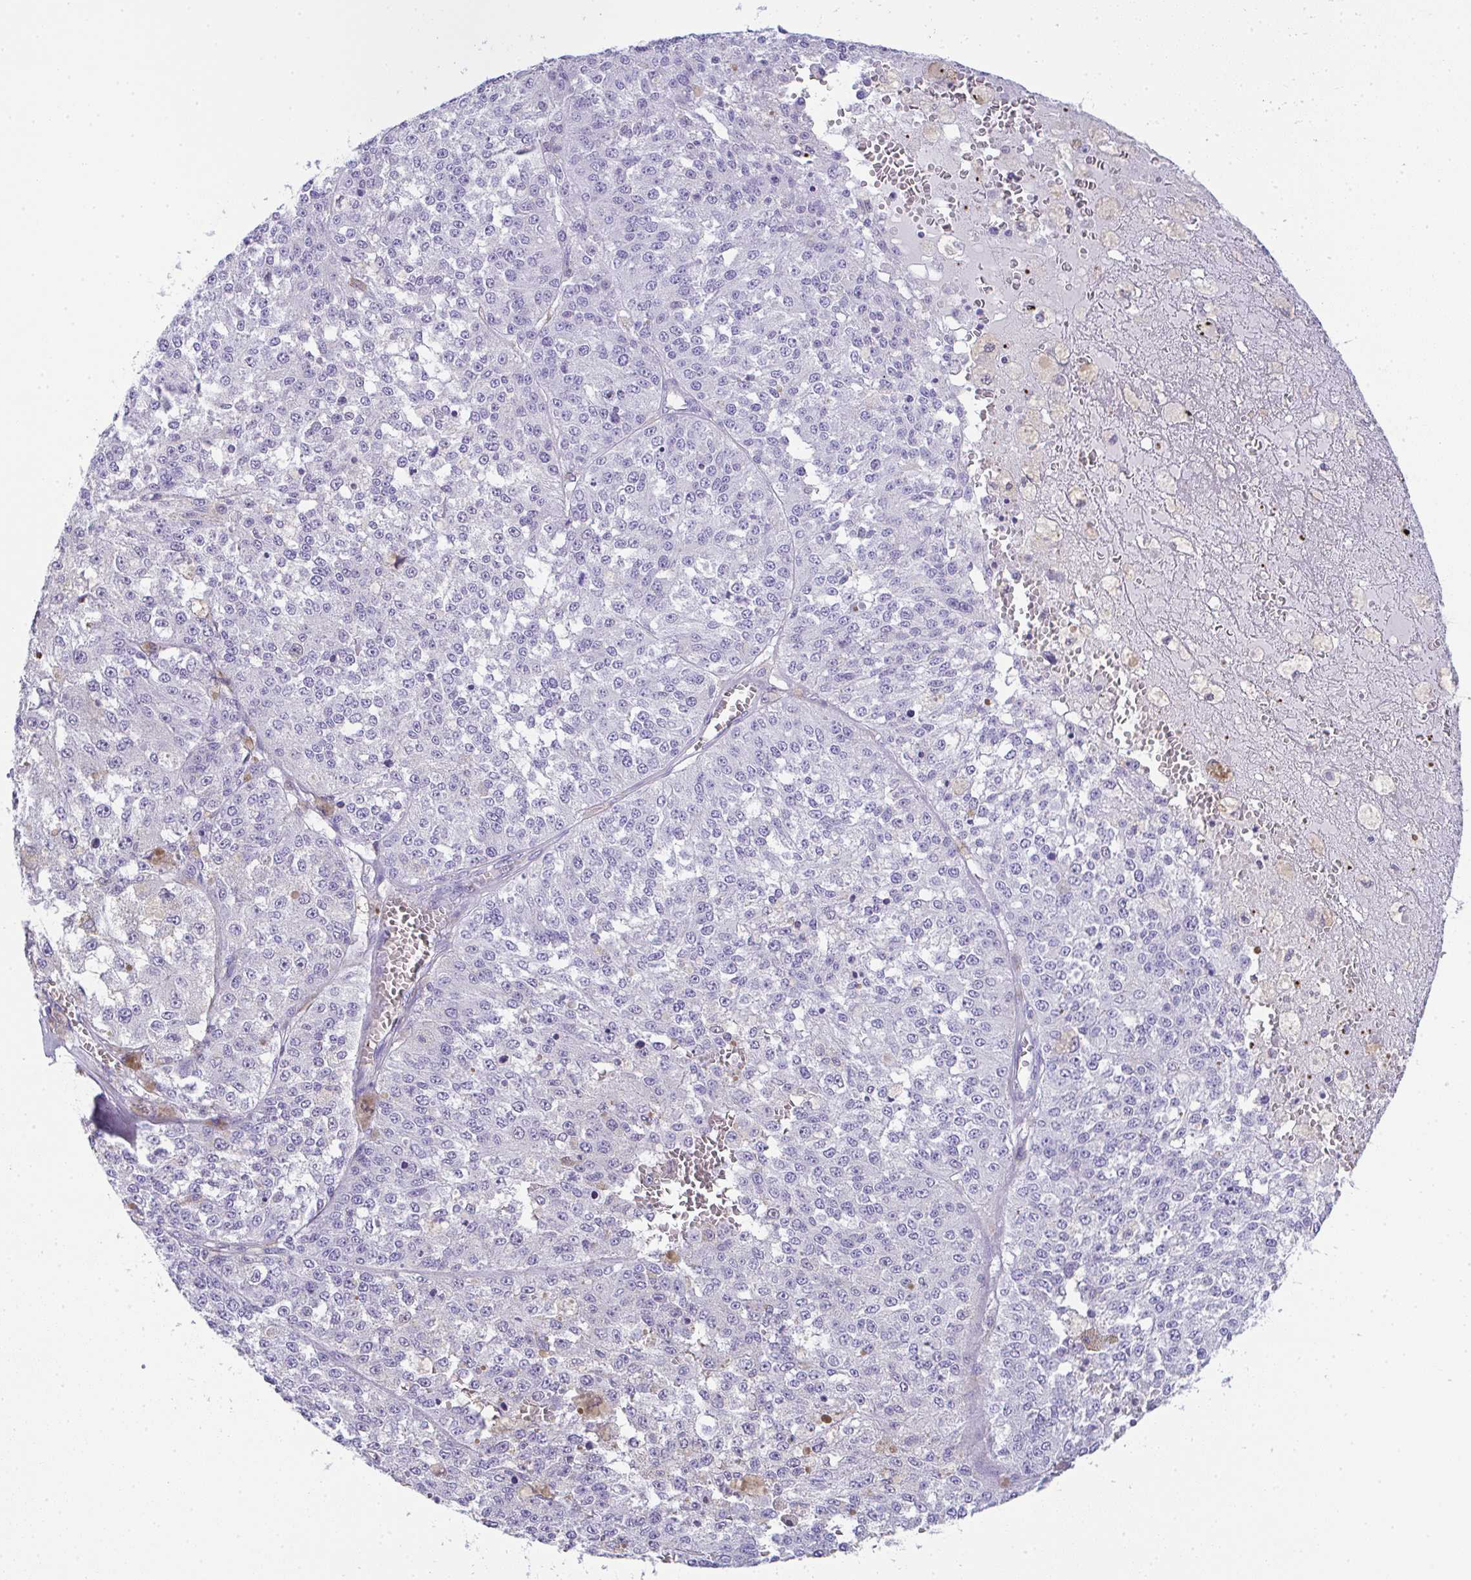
{"staining": {"intensity": "negative", "quantity": "none", "location": "none"}, "tissue": "melanoma", "cell_type": "Tumor cells", "image_type": "cancer", "snomed": [{"axis": "morphology", "description": "Malignant melanoma, Metastatic site"}, {"axis": "topography", "description": "Lymph node"}], "caption": "Immunohistochemistry histopathology image of neoplastic tissue: melanoma stained with DAB (3,3'-diaminobenzidine) reveals no significant protein positivity in tumor cells. Brightfield microscopy of immunohistochemistry stained with DAB (brown) and hematoxylin (blue), captured at high magnification.", "gene": "TNFAIP8", "patient": {"sex": "female", "age": 64}}